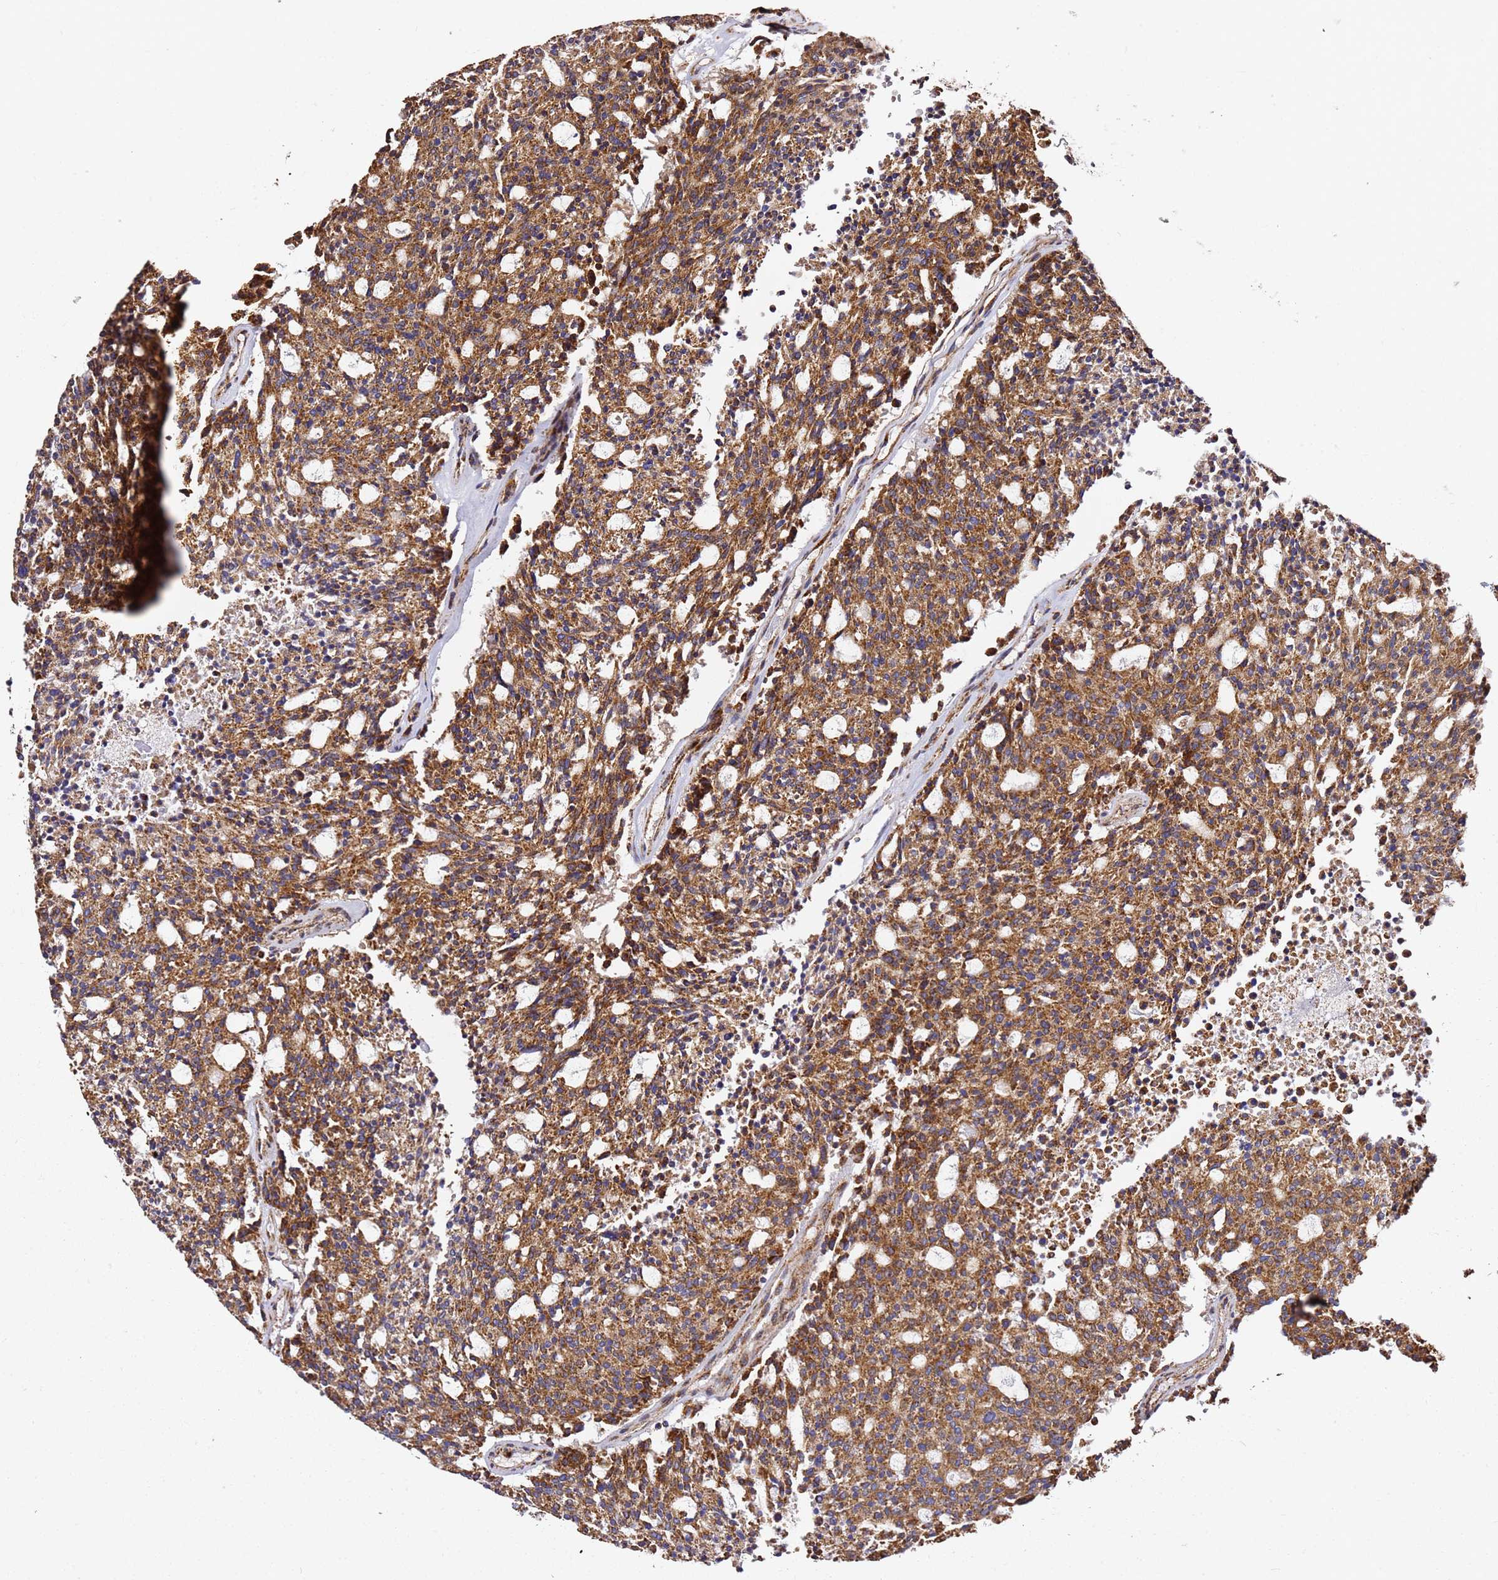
{"staining": {"intensity": "strong", "quantity": ">75%", "location": "cytoplasmic/membranous"}, "tissue": "carcinoid", "cell_type": "Tumor cells", "image_type": "cancer", "snomed": [{"axis": "morphology", "description": "Carcinoid, malignant, NOS"}, {"axis": "topography", "description": "Pancreas"}], "caption": "Tumor cells exhibit strong cytoplasmic/membranous positivity in approximately >75% of cells in carcinoid.", "gene": "NDUFA3", "patient": {"sex": "female", "age": 54}}